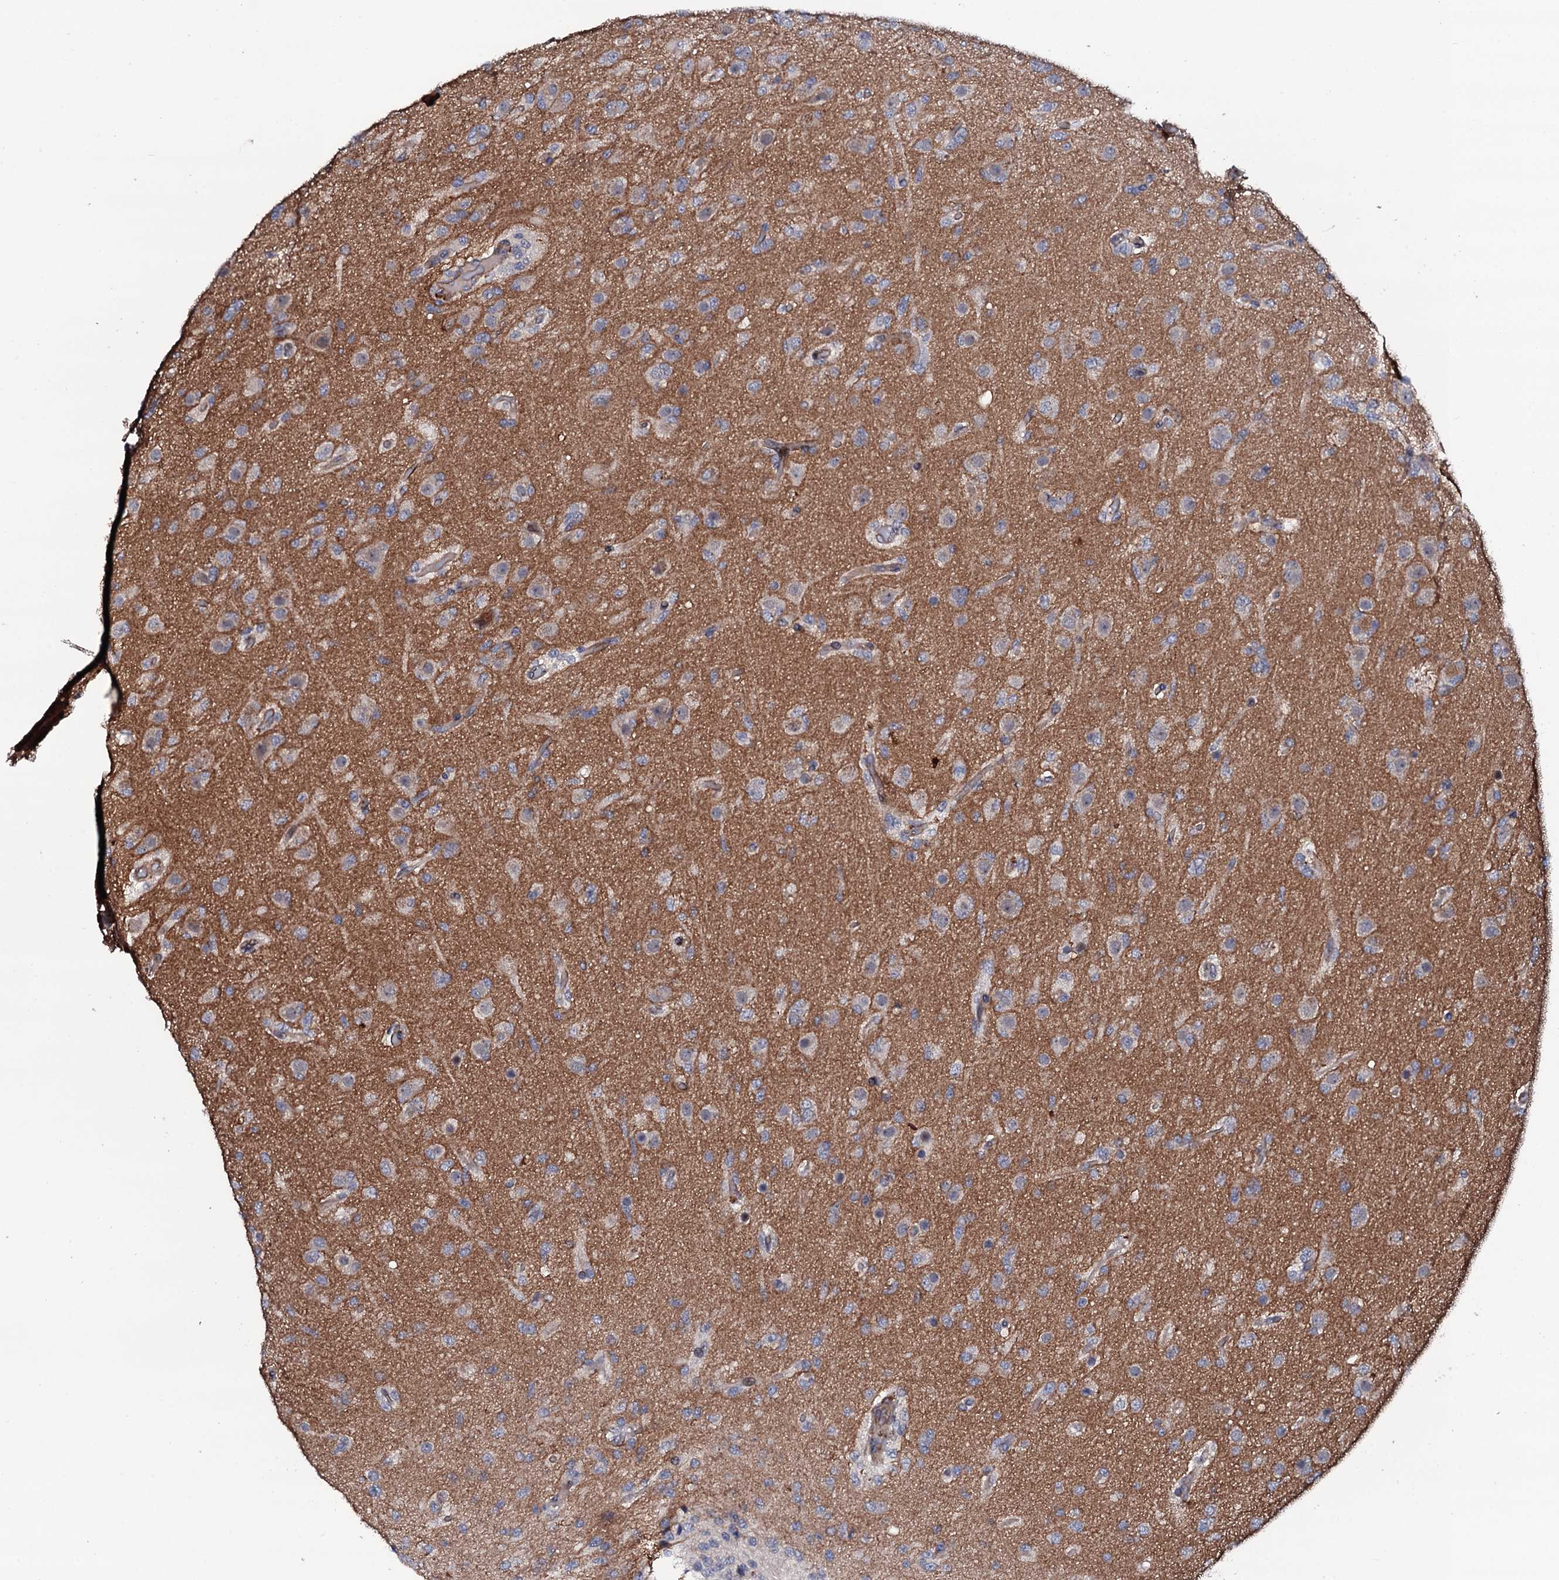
{"staining": {"intensity": "negative", "quantity": "none", "location": "none"}, "tissue": "glioma", "cell_type": "Tumor cells", "image_type": "cancer", "snomed": [{"axis": "morphology", "description": "Glioma, malignant, High grade"}, {"axis": "topography", "description": "Brain"}], "caption": "Immunohistochemistry photomicrograph of malignant high-grade glioma stained for a protein (brown), which exhibits no positivity in tumor cells.", "gene": "CIAO2A", "patient": {"sex": "female", "age": 74}}